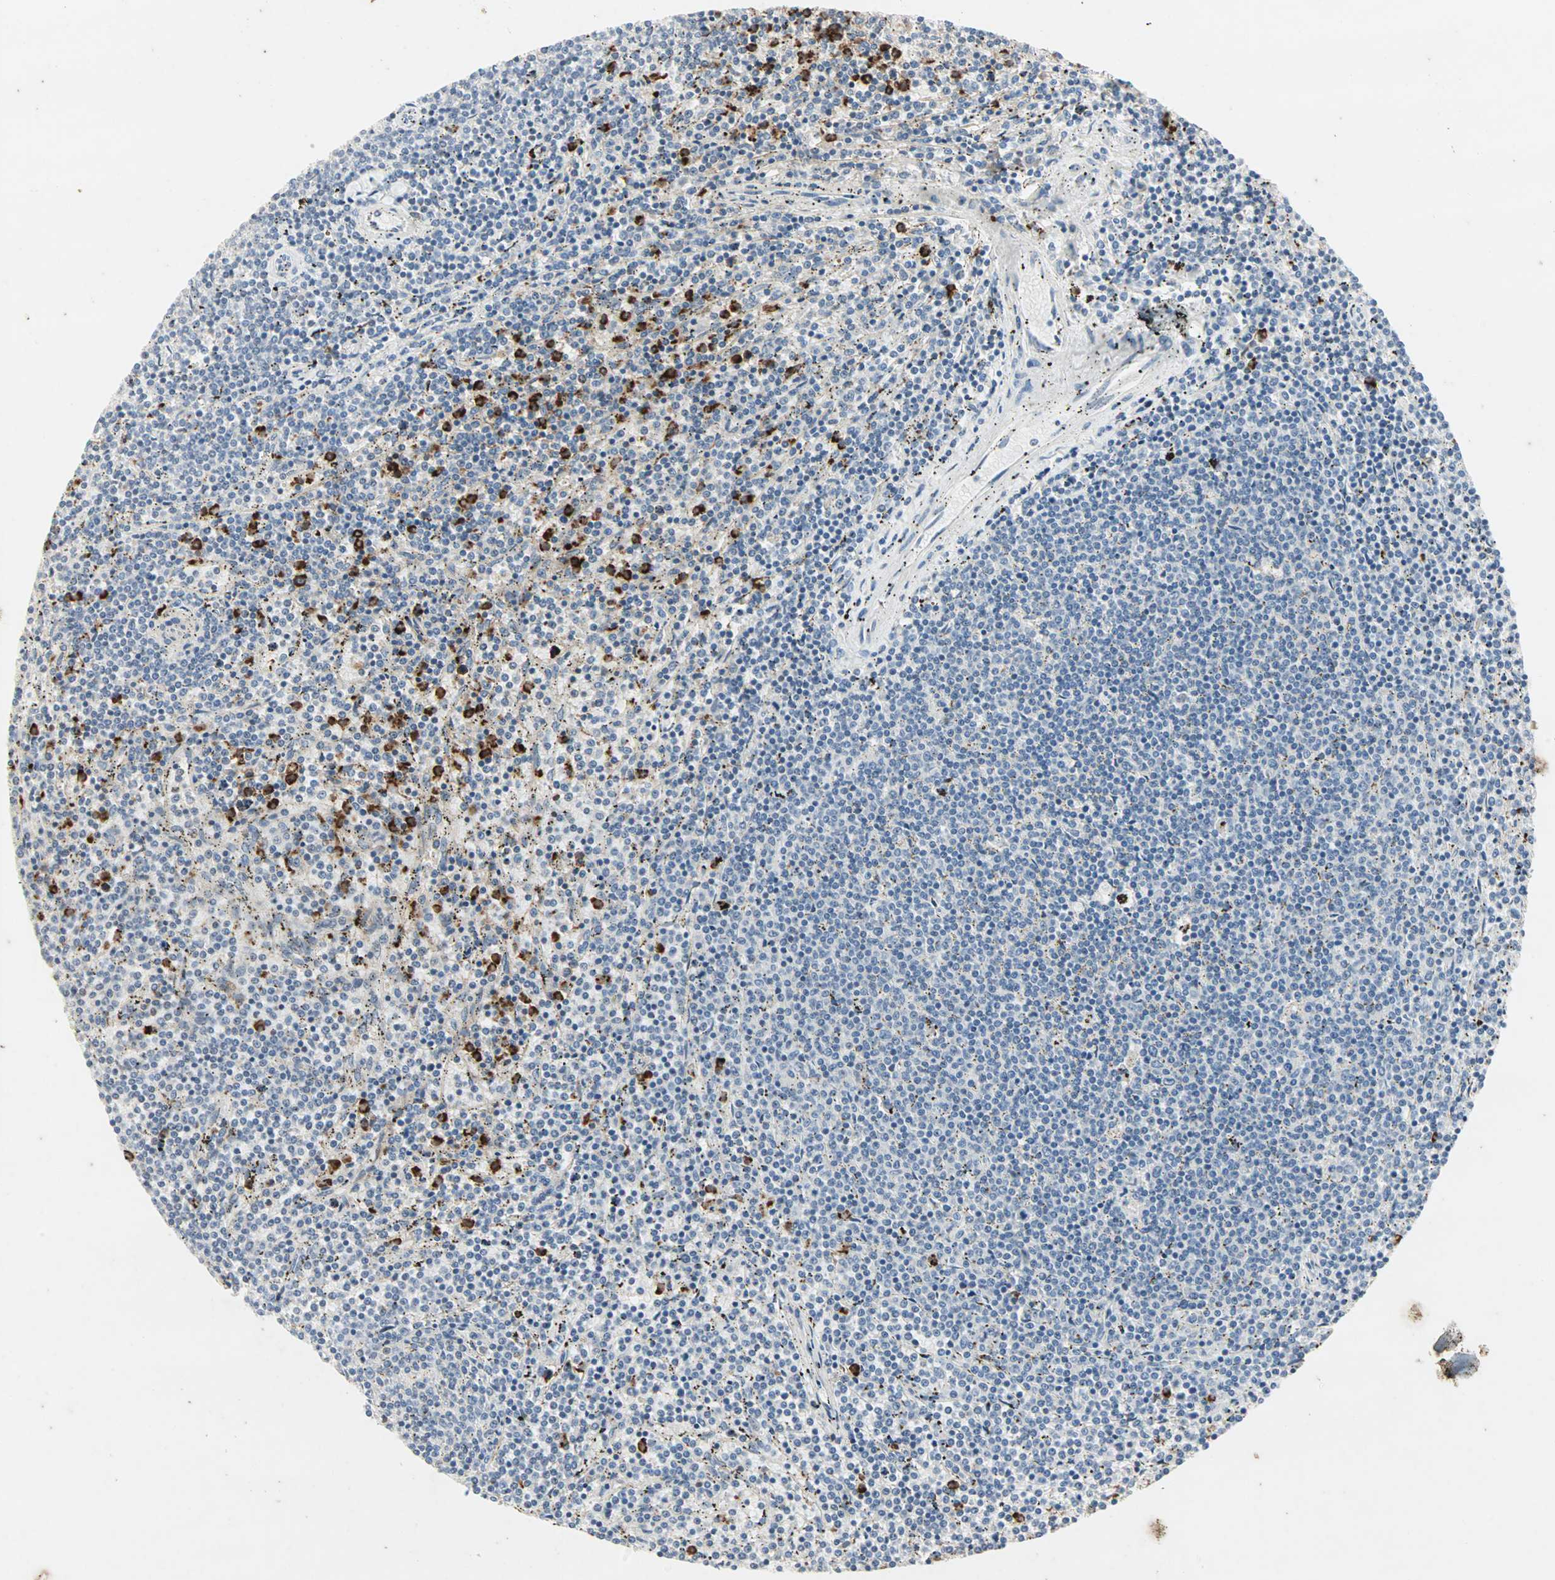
{"staining": {"intensity": "strong", "quantity": "<25%", "location": "cytoplasmic/membranous"}, "tissue": "lymphoma", "cell_type": "Tumor cells", "image_type": "cancer", "snomed": [{"axis": "morphology", "description": "Malignant lymphoma, non-Hodgkin's type, Low grade"}, {"axis": "topography", "description": "Spleen"}], "caption": "IHC micrograph of lymphoma stained for a protein (brown), which displays medium levels of strong cytoplasmic/membranous expression in about <25% of tumor cells.", "gene": "CEACAM6", "patient": {"sex": "female", "age": 50}}